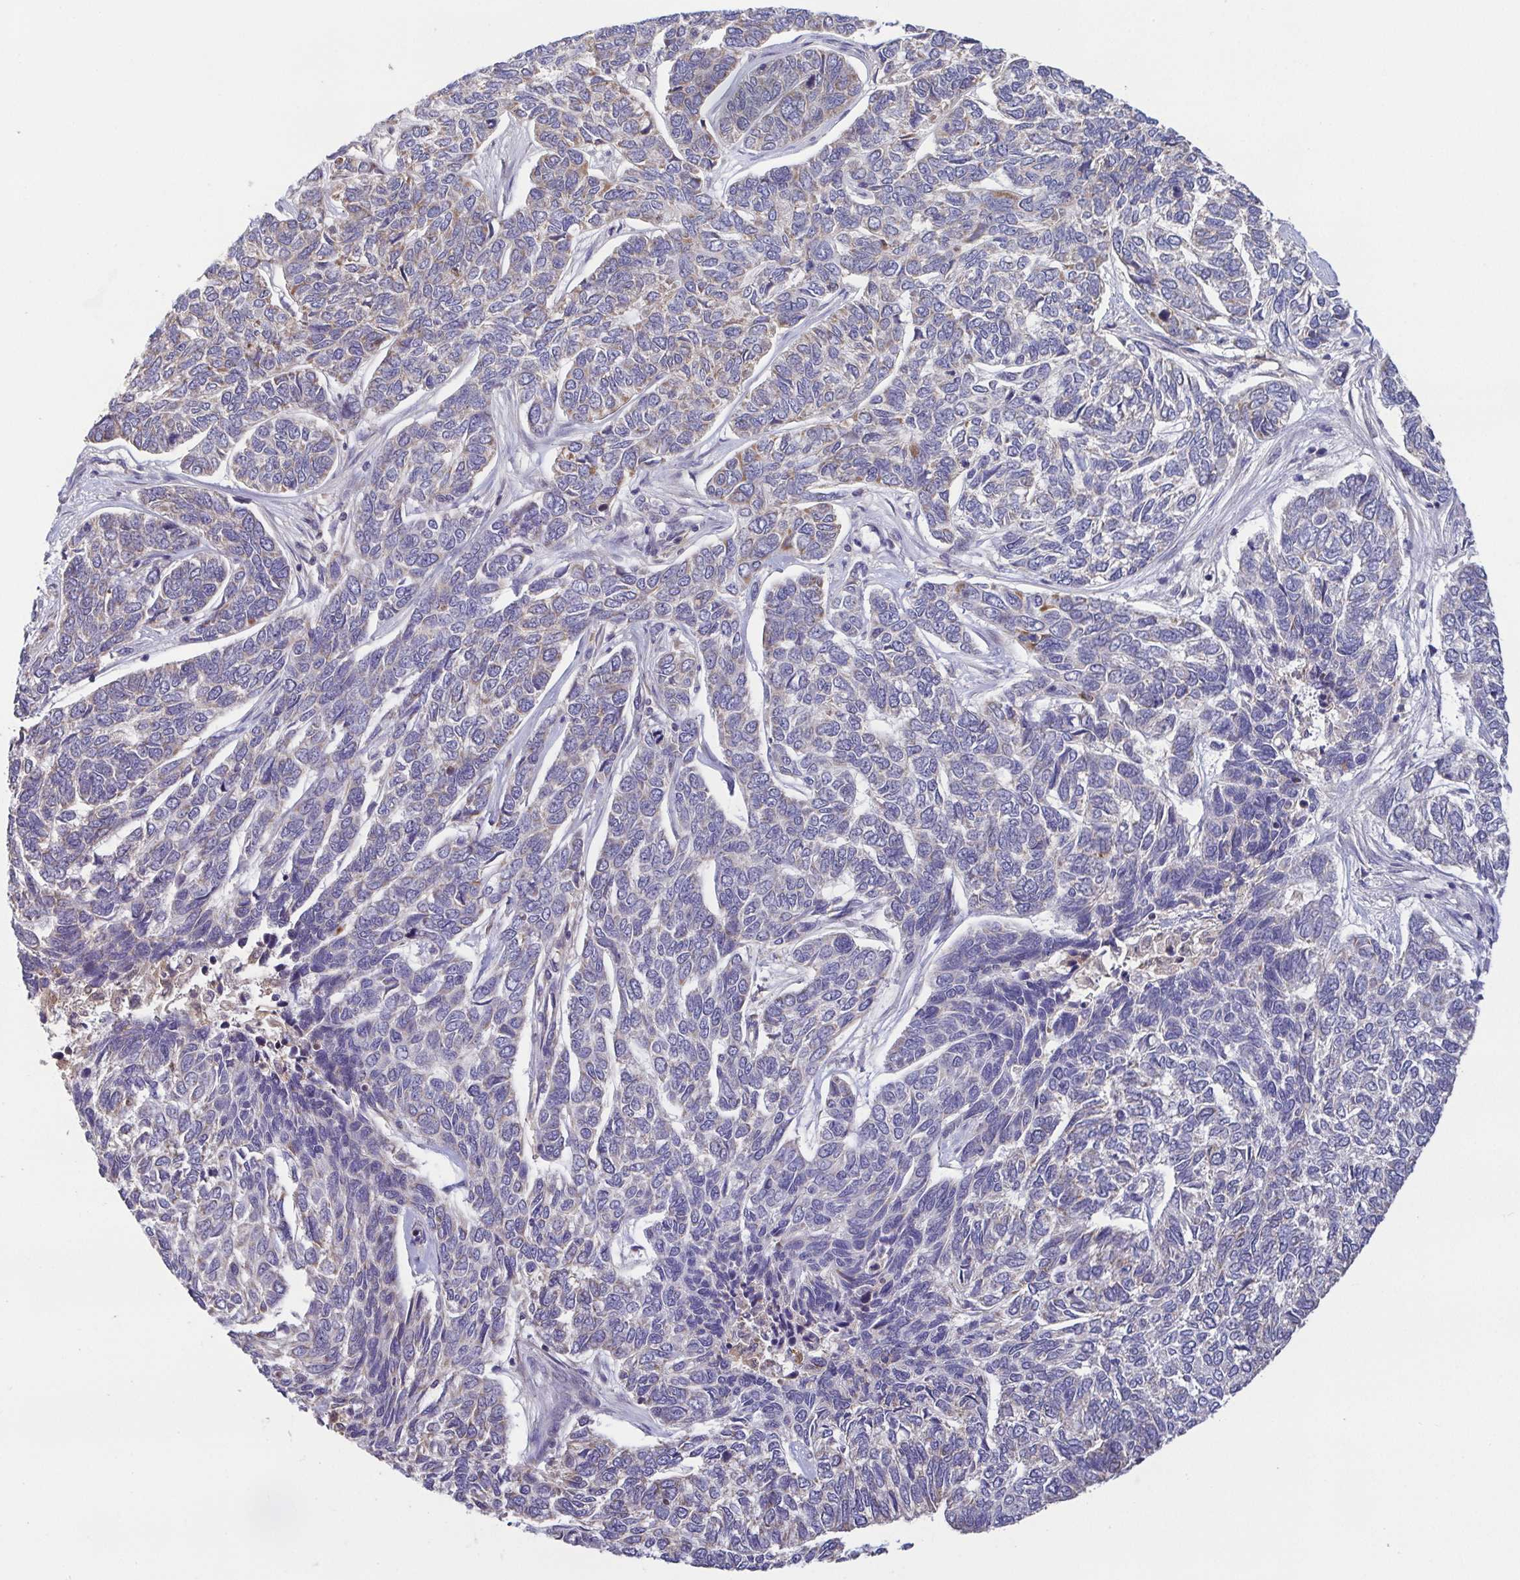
{"staining": {"intensity": "weak", "quantity": "<25%", "location": "cytoplasmic/membranous"}, "tissue": "skin cancer", "cell_type": "Tumor cells", "image_type": "cancer", "snomed": [{"axis": "morphology", "description": "Basal cell carcinoma"}, {"axis": "topography", "description": "Skin"}], "caption": "Tumor cells show no significant protein expression in skin cancer (basal cell carcinoma). (DAB IHC, high magnification).", "gene": "OSBPL7", "patient": {"sex": "female", "age": 65}}